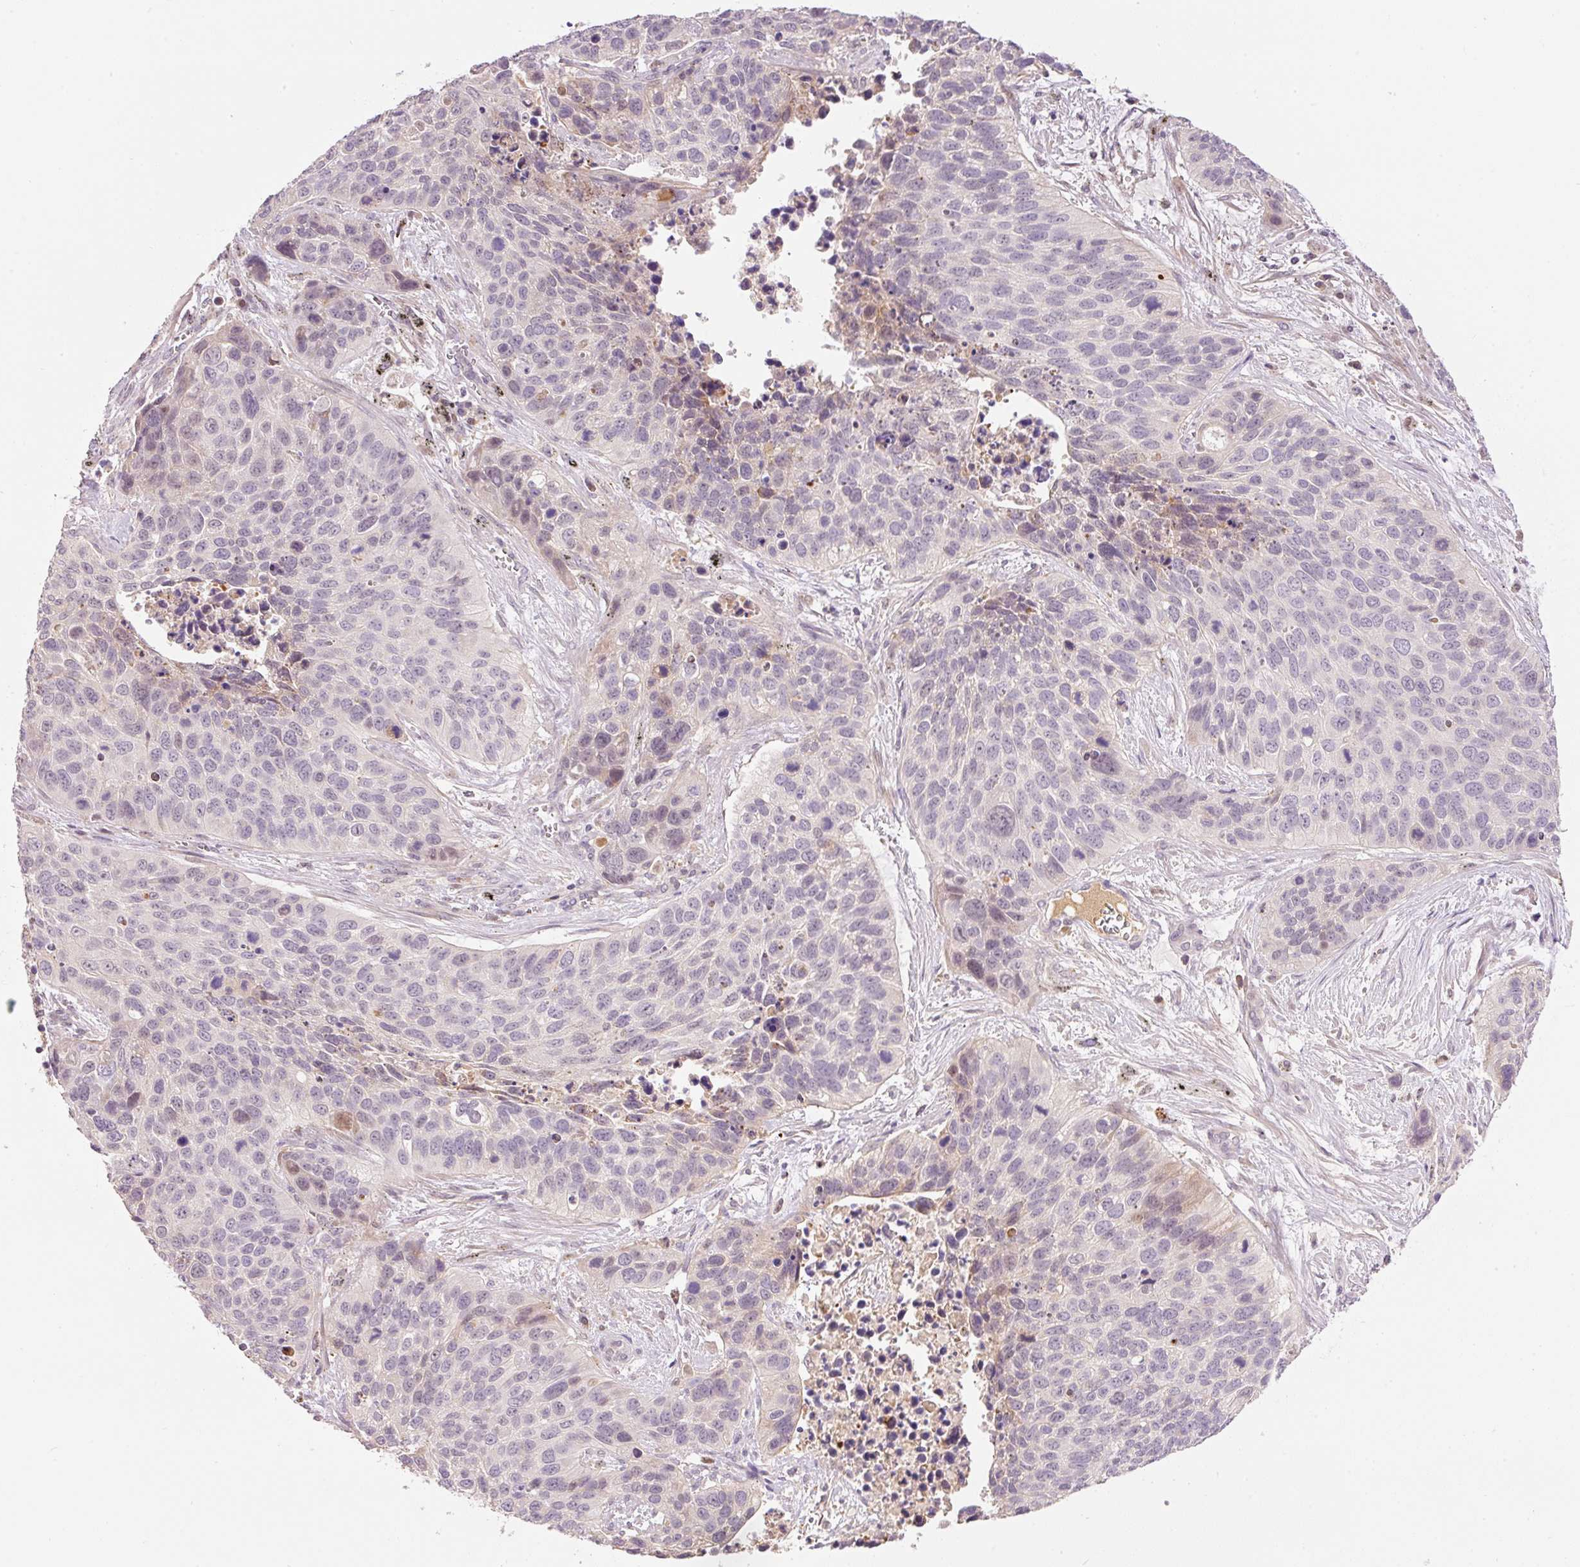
{"staining": {"intensity": "negative", "quantity": "none", "location": "none"}, "tissue": "lung cancer", "cell_type": "Tumor cells", "image_type": "cancer", "snomed": [{"axis": "morphology", "description": "Squamous cell carcinoma, NOS"}, {"axis": "topography", "description": "Lung"}], "caption": "Immunohistochemistry histopathology image of lung cancer (squamous cell carcinoma) stained for a protein (brown), which reveals no positivity in tumor cells.", "gene": "CMTM8", "patient": {"sex": "male", "age": 62}}